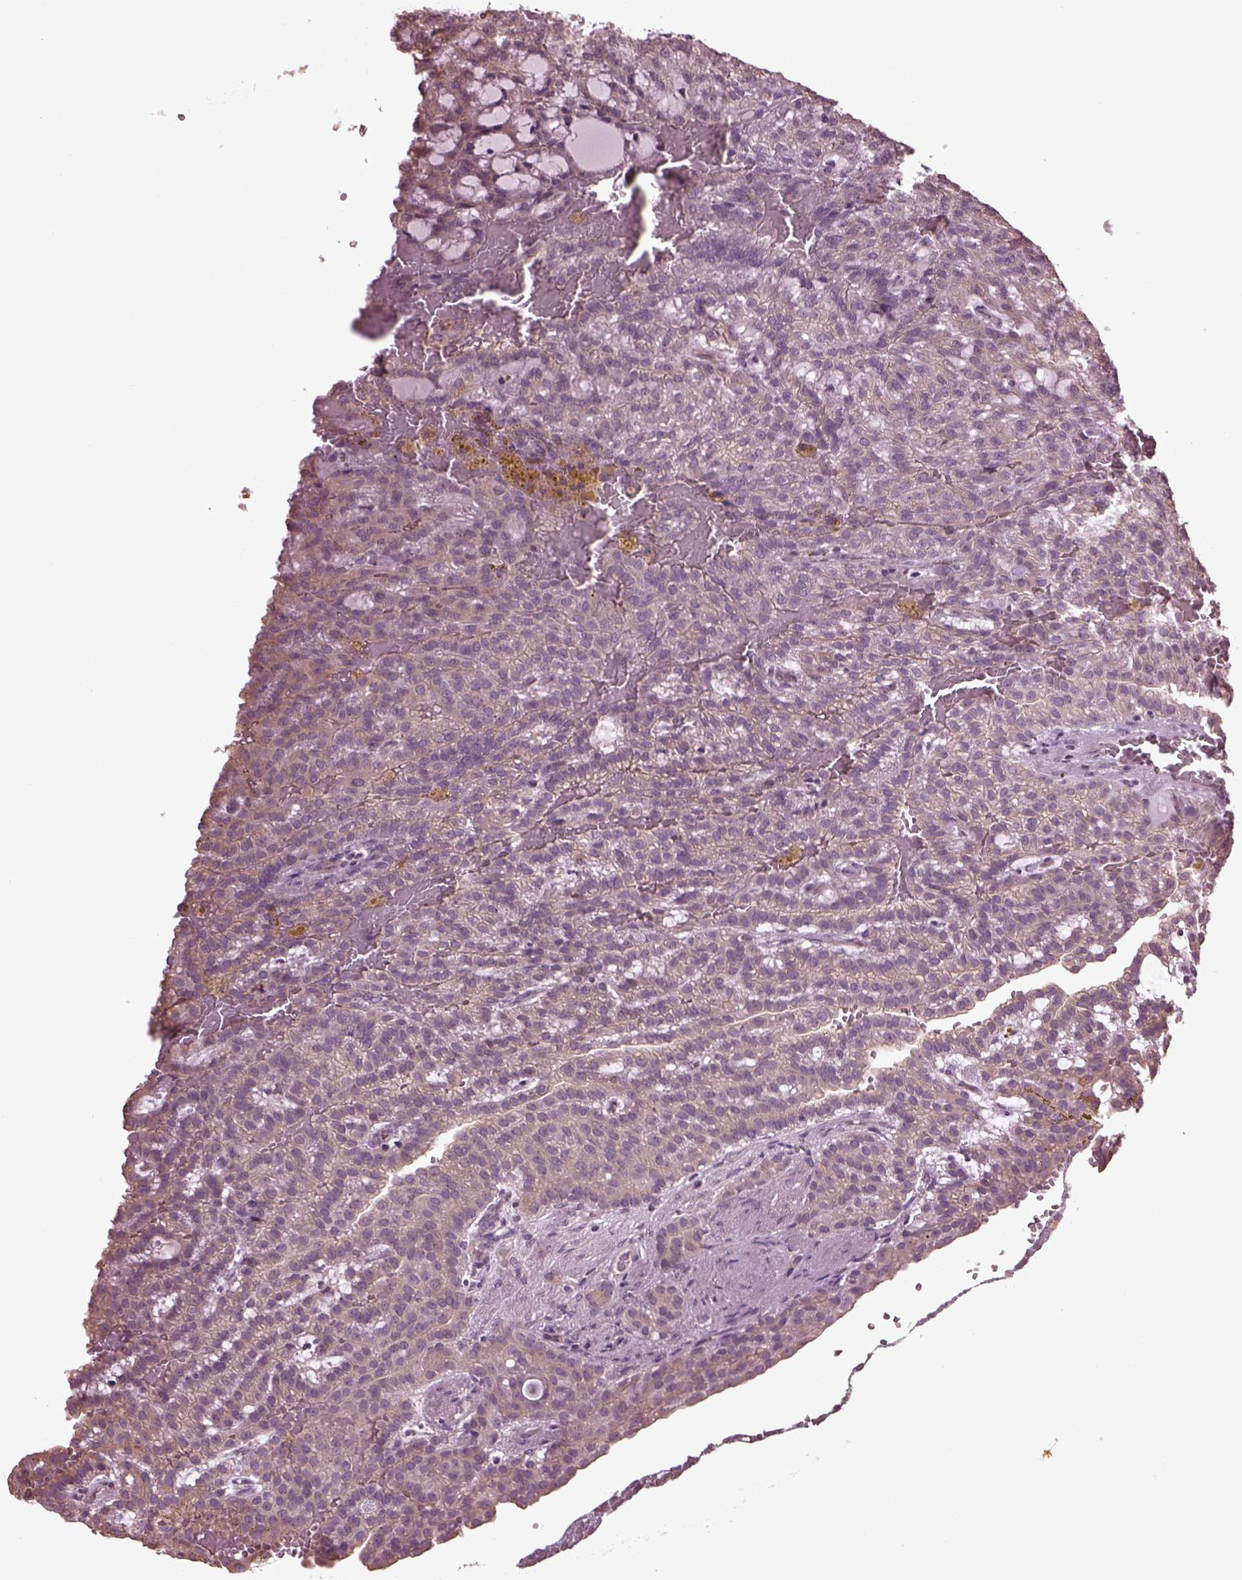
{"staining": {"intensity": "negative", "quantity": "none", "location": "none"}, "tissue": "renal cancer", "cell_type": "Tumor cells", "image_type": "cancer", "snomed": [{"axis": "morphology", "description": "Adenocarcinoma, NOS"}, {"axis": "topography", "description": "Kidney"}], "caption": "Immunohistochemical staining of human renal cancer (adenocarcinoma) exhibits no significant staining in tumor cells. (Stains: DAB immunohistochemistry (IHC) with hematoxylin counter stain, Microscopy: brightfield microscopy at high magnification).", "gene": "CABP5", "patient": {"sex": "male", "age": 63}}